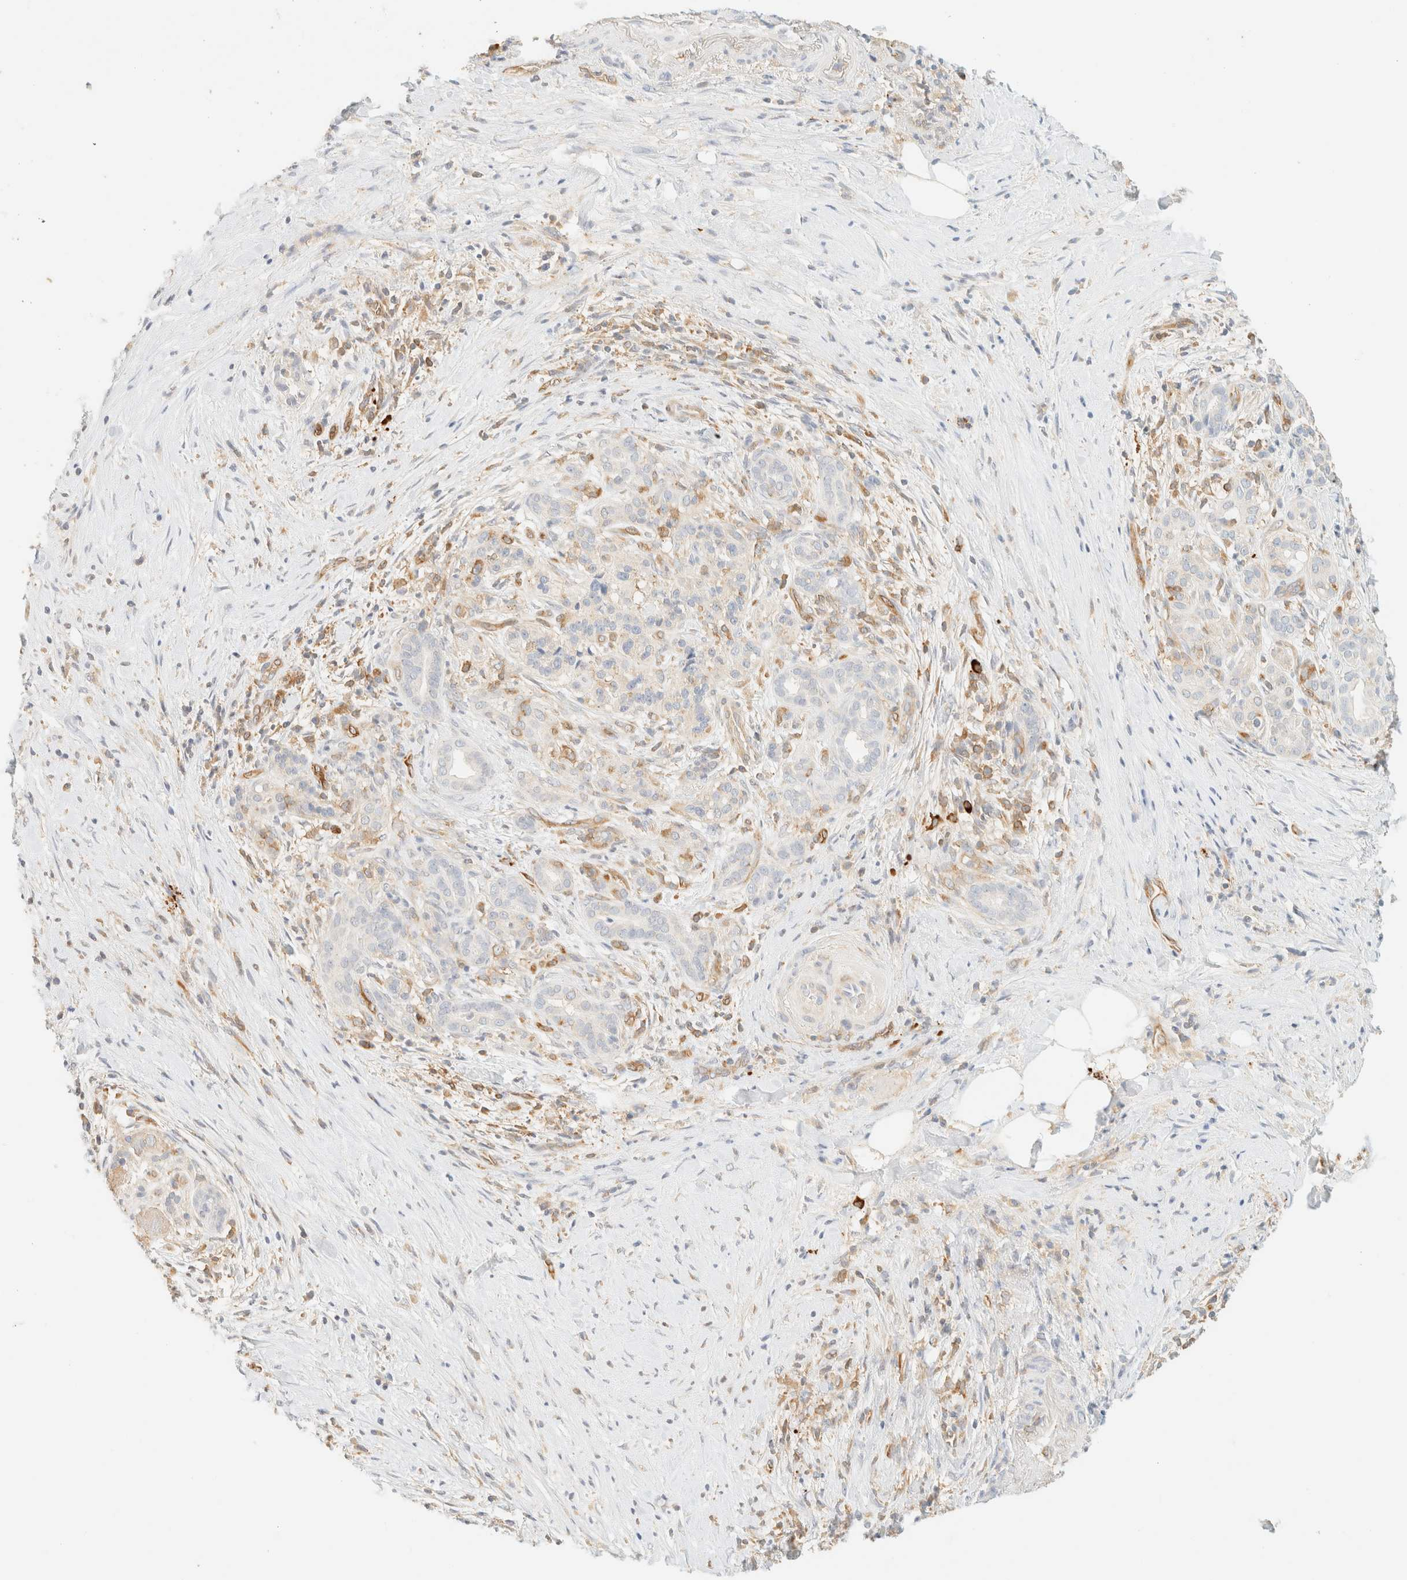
{"staining": {"intensity": "negative", "quantity": "none", "location": "none"}, "tissue": "pancreatic cancer", "cell_type": "Tumor cells", "image_type": "cancer", "snomed": [{"axis": "morphology", "description": "Adenocarcinoma, NOS"}, {"axis": "topography", "description": "Pancreas"}], "caption": "Histopathology image shows no protein expression in tumor cells of pancreatic cancer tissue.", "gene": "FHOD1", "patient": {"sex": "male", "age": 58}}